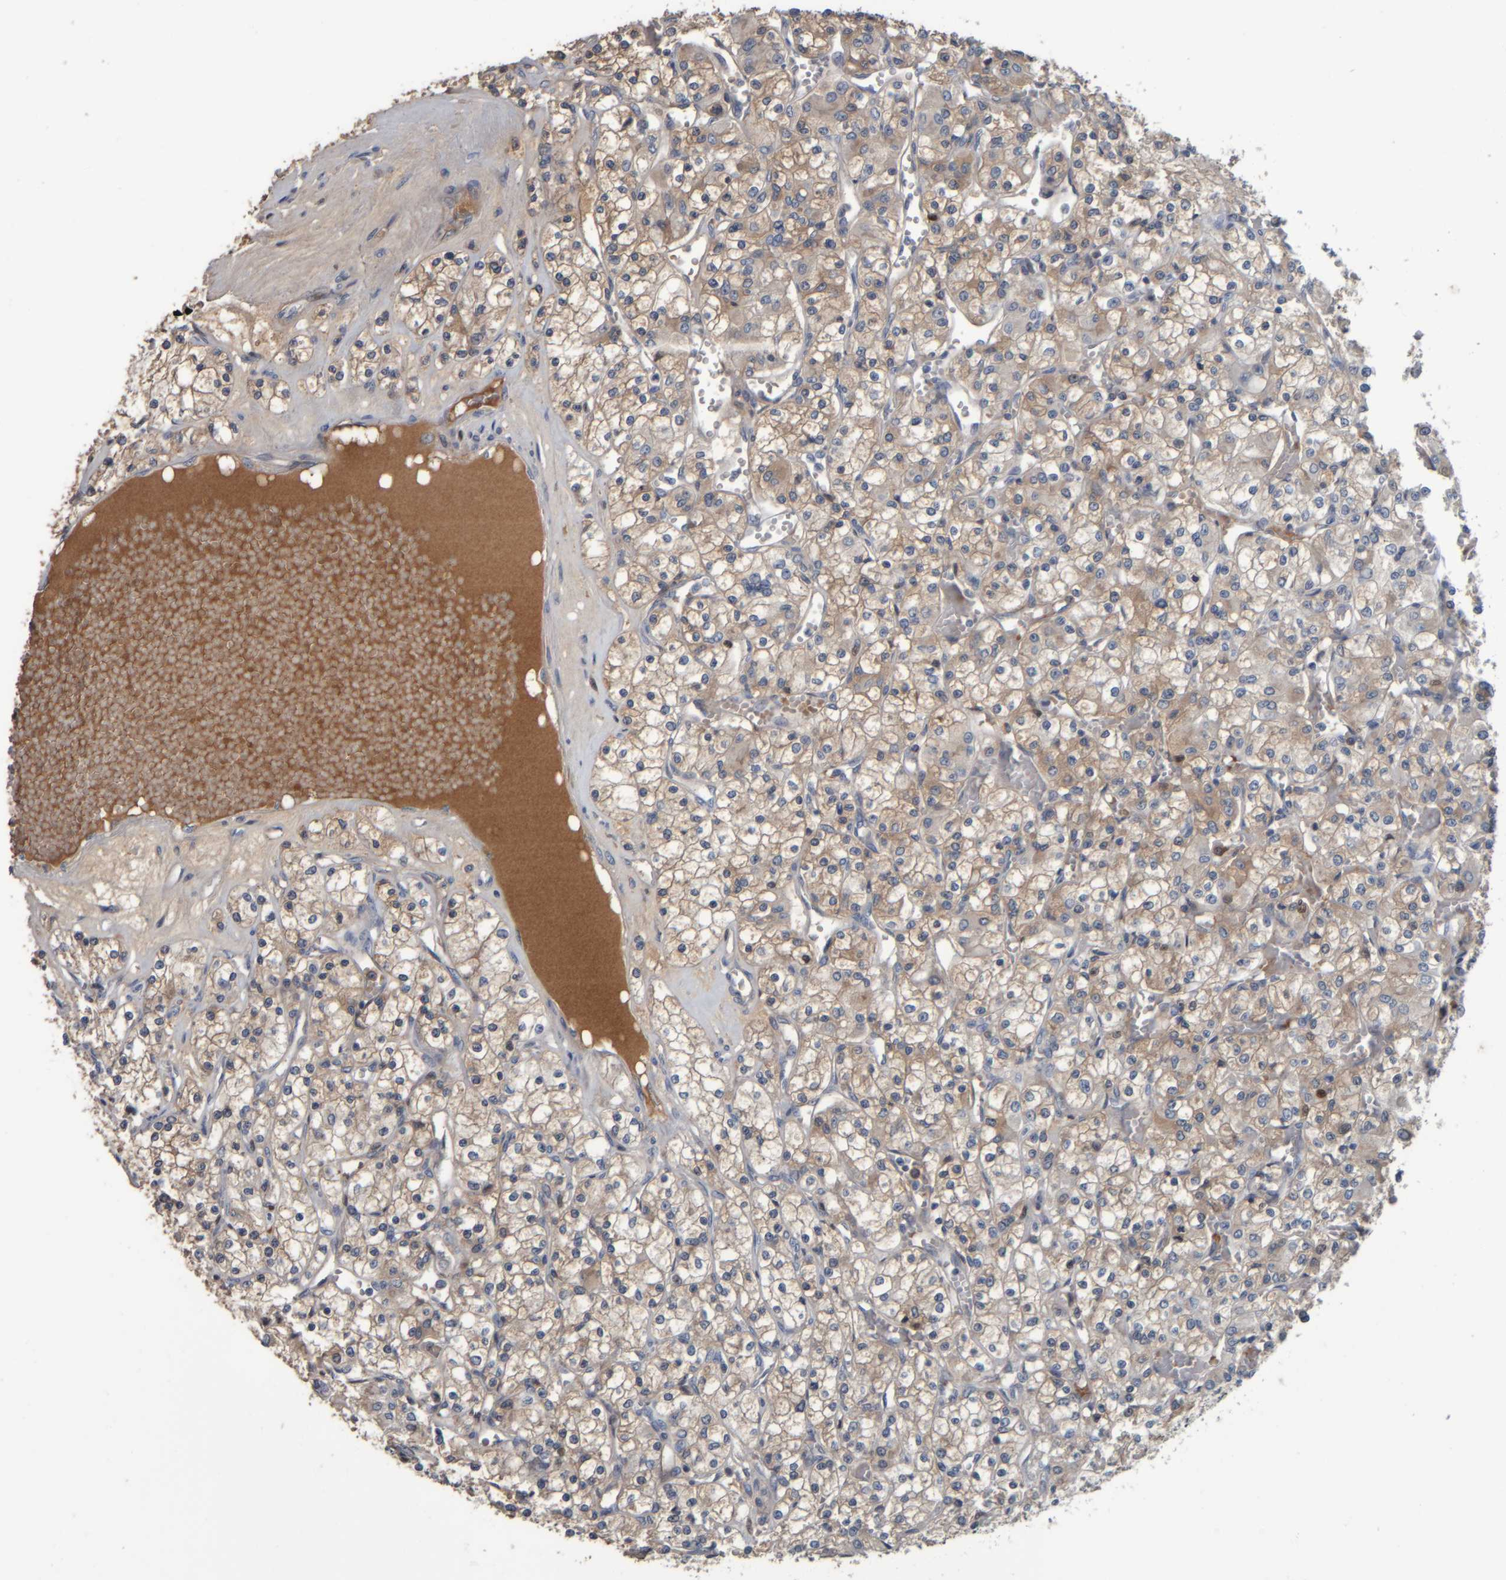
{"staining": {"intensity": "weak", "quantity": ">75%", "location": "cytoplasmic/membranous"}, "tissue": "renal cancer", "cell_type": "Tumor cells", "image_type": "cancer", "snomed": [{"axis": "morphology", "description": "Adenocarcinoma, NOS"}, {"axis": "topography", "description": "Kidney"}], "caption": "Renal adenocarcinoma stained for a protein (brown) reveals weak cytoplasmic/membranous positive expression in about >75% of tumor cells.", "gene": "CAVIN4", "patient": {"sex": "female", "age": 59}}